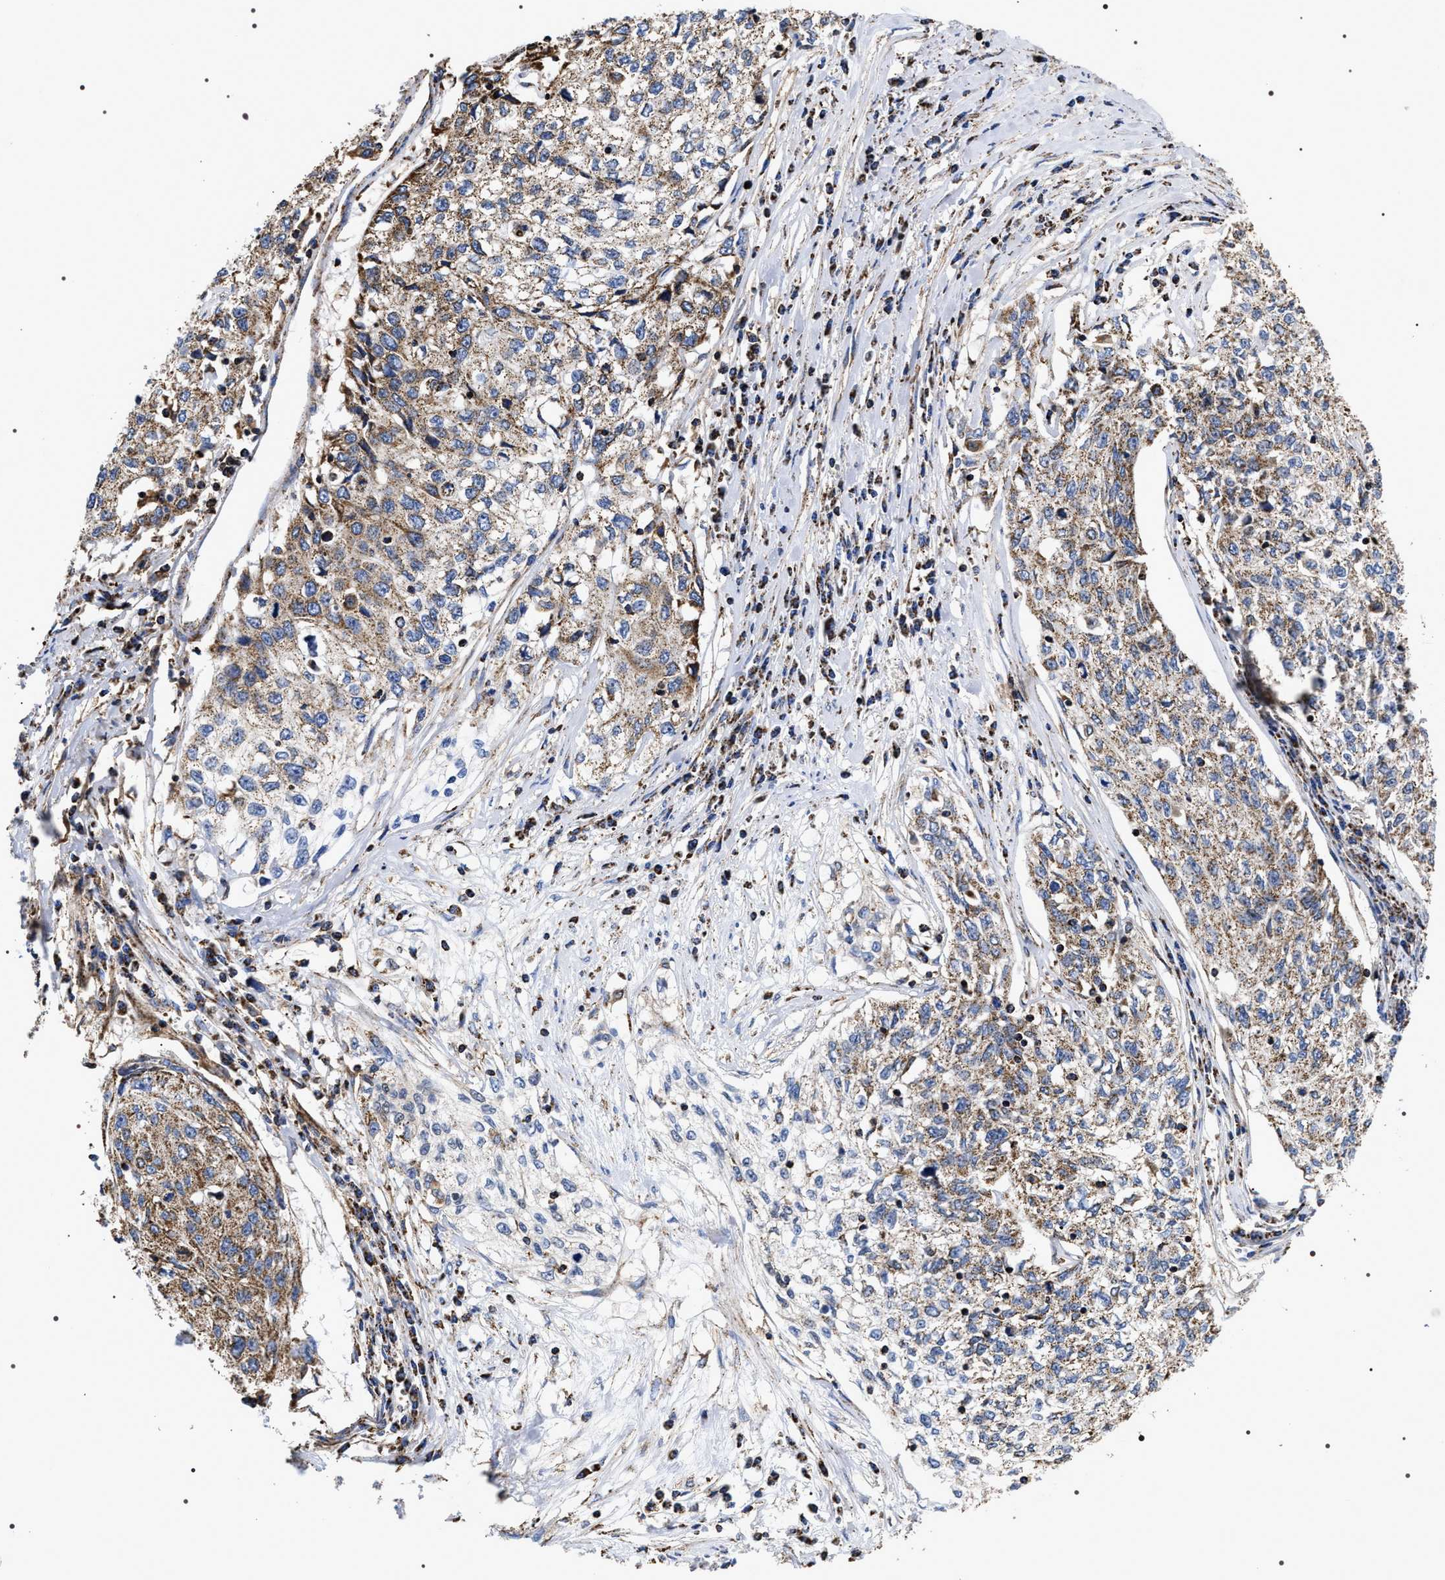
{"staining": {"intensity": "moderate", "quantity": ">75%", "location": "cytoplasmic/membranous"}, "tissue": "cervical cancer", "cell_type": "Tumor cells", "image_type": "cancer", "snomed": [{"axis": "morphology", "description": "Squamous cell carcinoma, NOS"}, {"axis": "topography", "description": "Cervix"}], "caption": "Immunohistochemical staining of cervical cancer demonstrates moderate cytoplasmic/membranous protein expression in about >75% of tumor cells. Immunohistochemistry (ihc) stains the protein in brown and the nuclei are stained blue.", "gene": "COG5", "patient": {"sex": "female", "age": 57}}